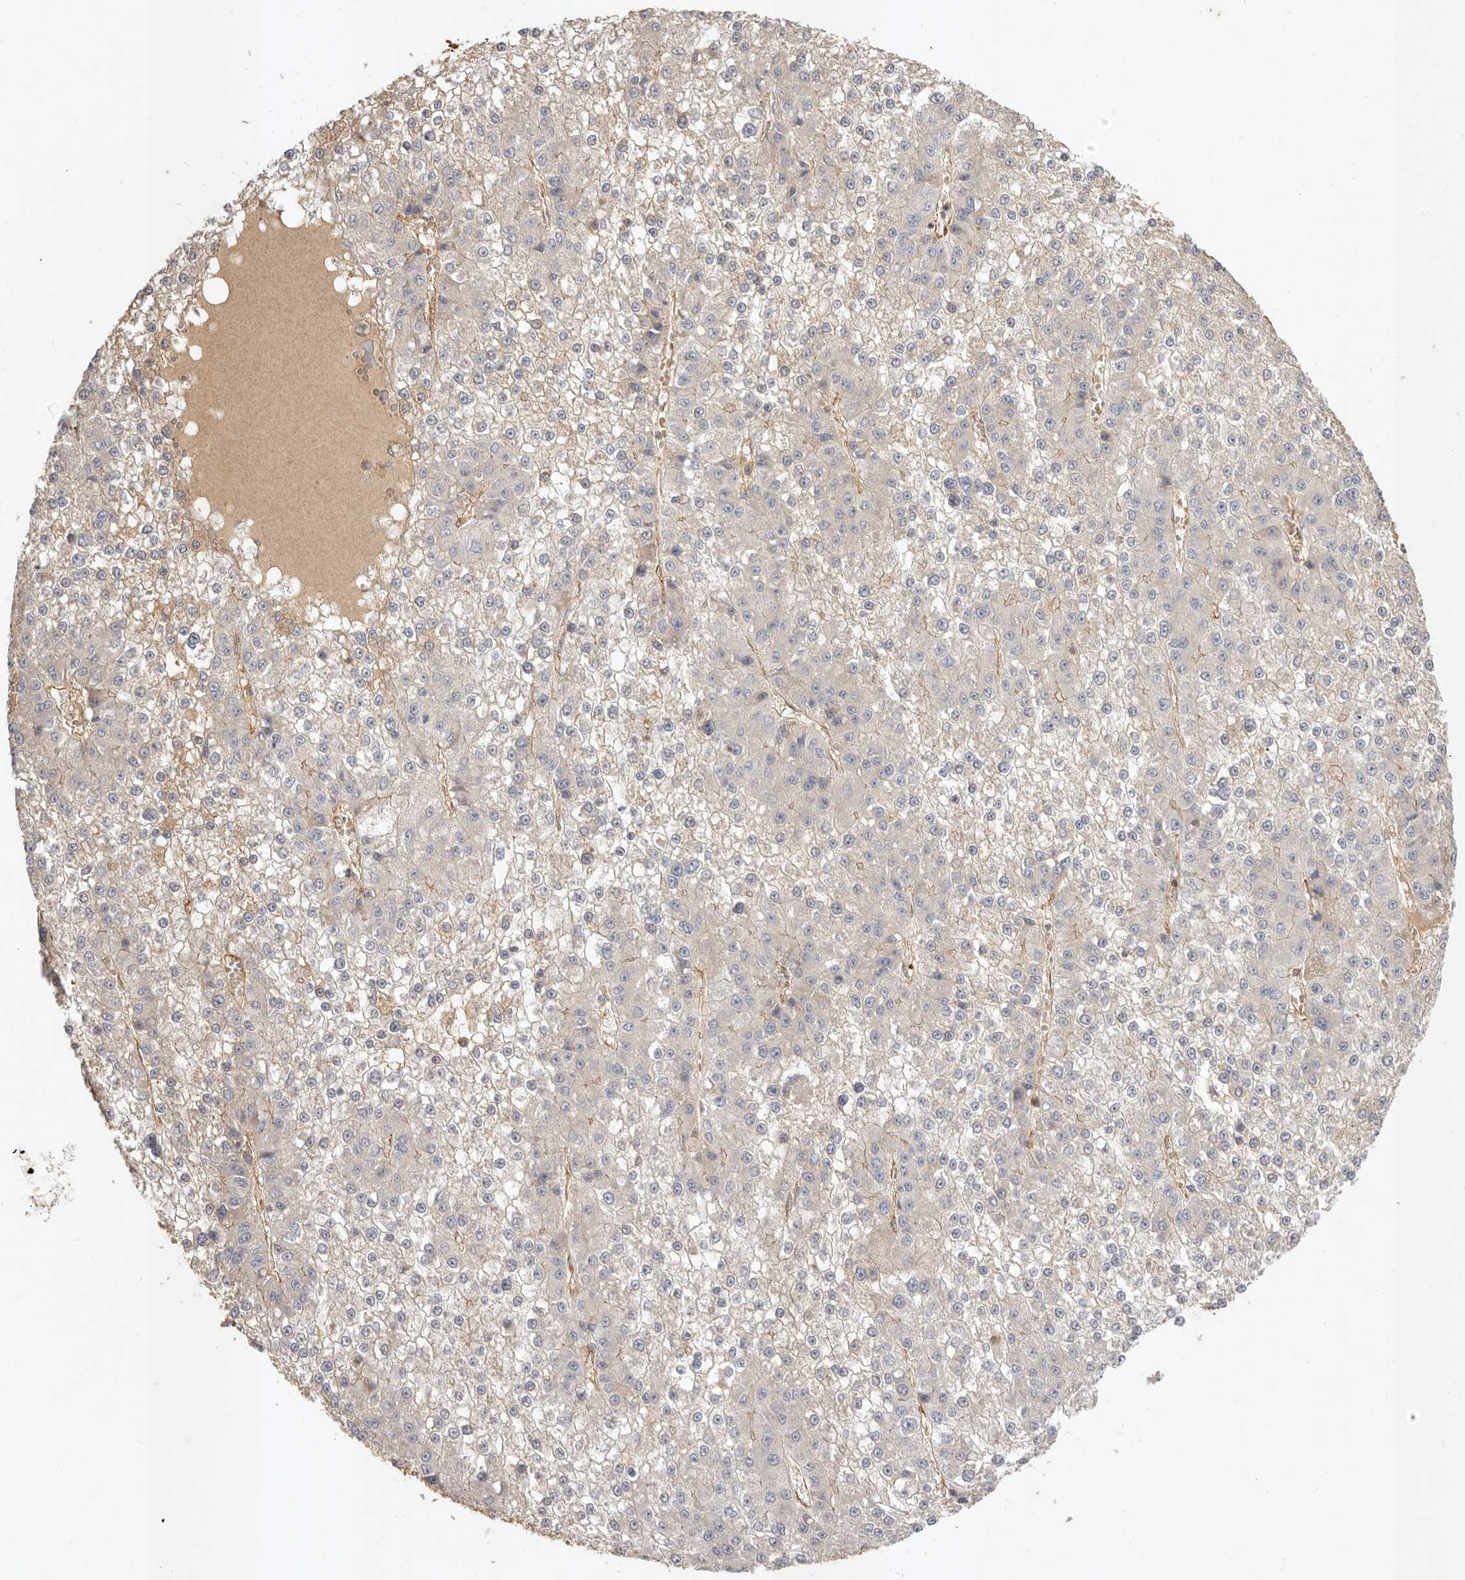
{"staining": {"intensity": "negative", "quantity": "none", "location": "none"}, "tissue": "liver cancer", "cell_type": "Tumor cells", "image_type": "cancer", "snomed": [{"axis": "morphology", "description": "Carcinoma, Hepatocellular, NOS"}, {"axis": "topography", "description": "Liver"}], "caption": "Liver cancer (hepatocellular carcinoma) was stained to show a protein in brown. There is no significant positivity in tumor cells.", "gene": "ADAMTS9", "patient": {"sex": "female", "age": 73}}